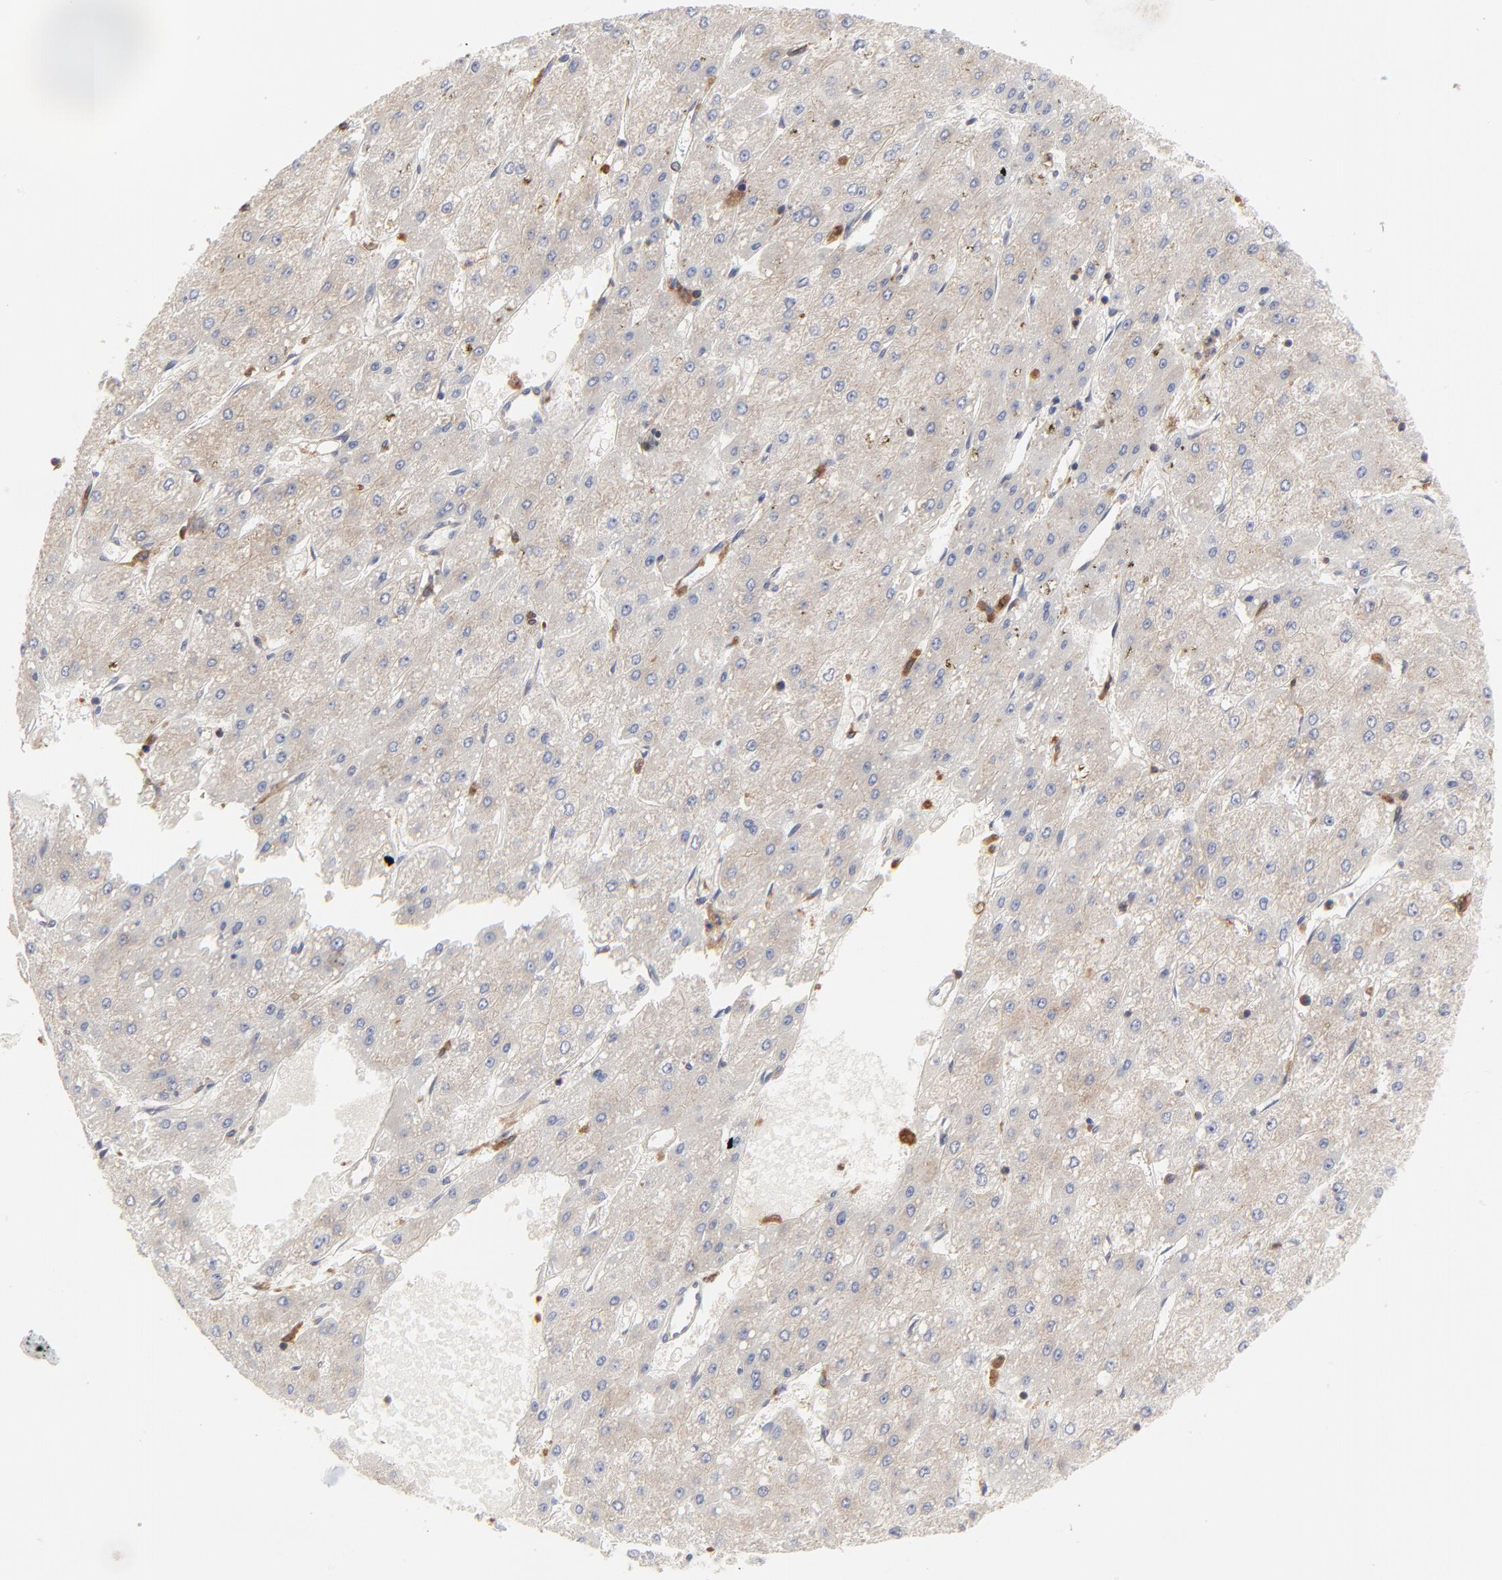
{"staining": {"intensity": "moderate", "quantity": ">75%", "location": "cytoplasmic/membranous"}, "tissue": "liver cancer", "cell_type": "Tumor cells", "image_type": "cancer", "snomed": [{"axis": "morphology", "description": "Carcinoma, Hepatocellular, NOS"}, {"axis": "topography", "description": "Liver"}], "caption": "Liver hepatocellular carcinoma stained with immunohistochemistry exhibits moderate cytoplasmic/membranous staining in approximately >75% of tumor cells.", "gene": "RAB9A", "patient": {"sex": "female", "age": 52}}